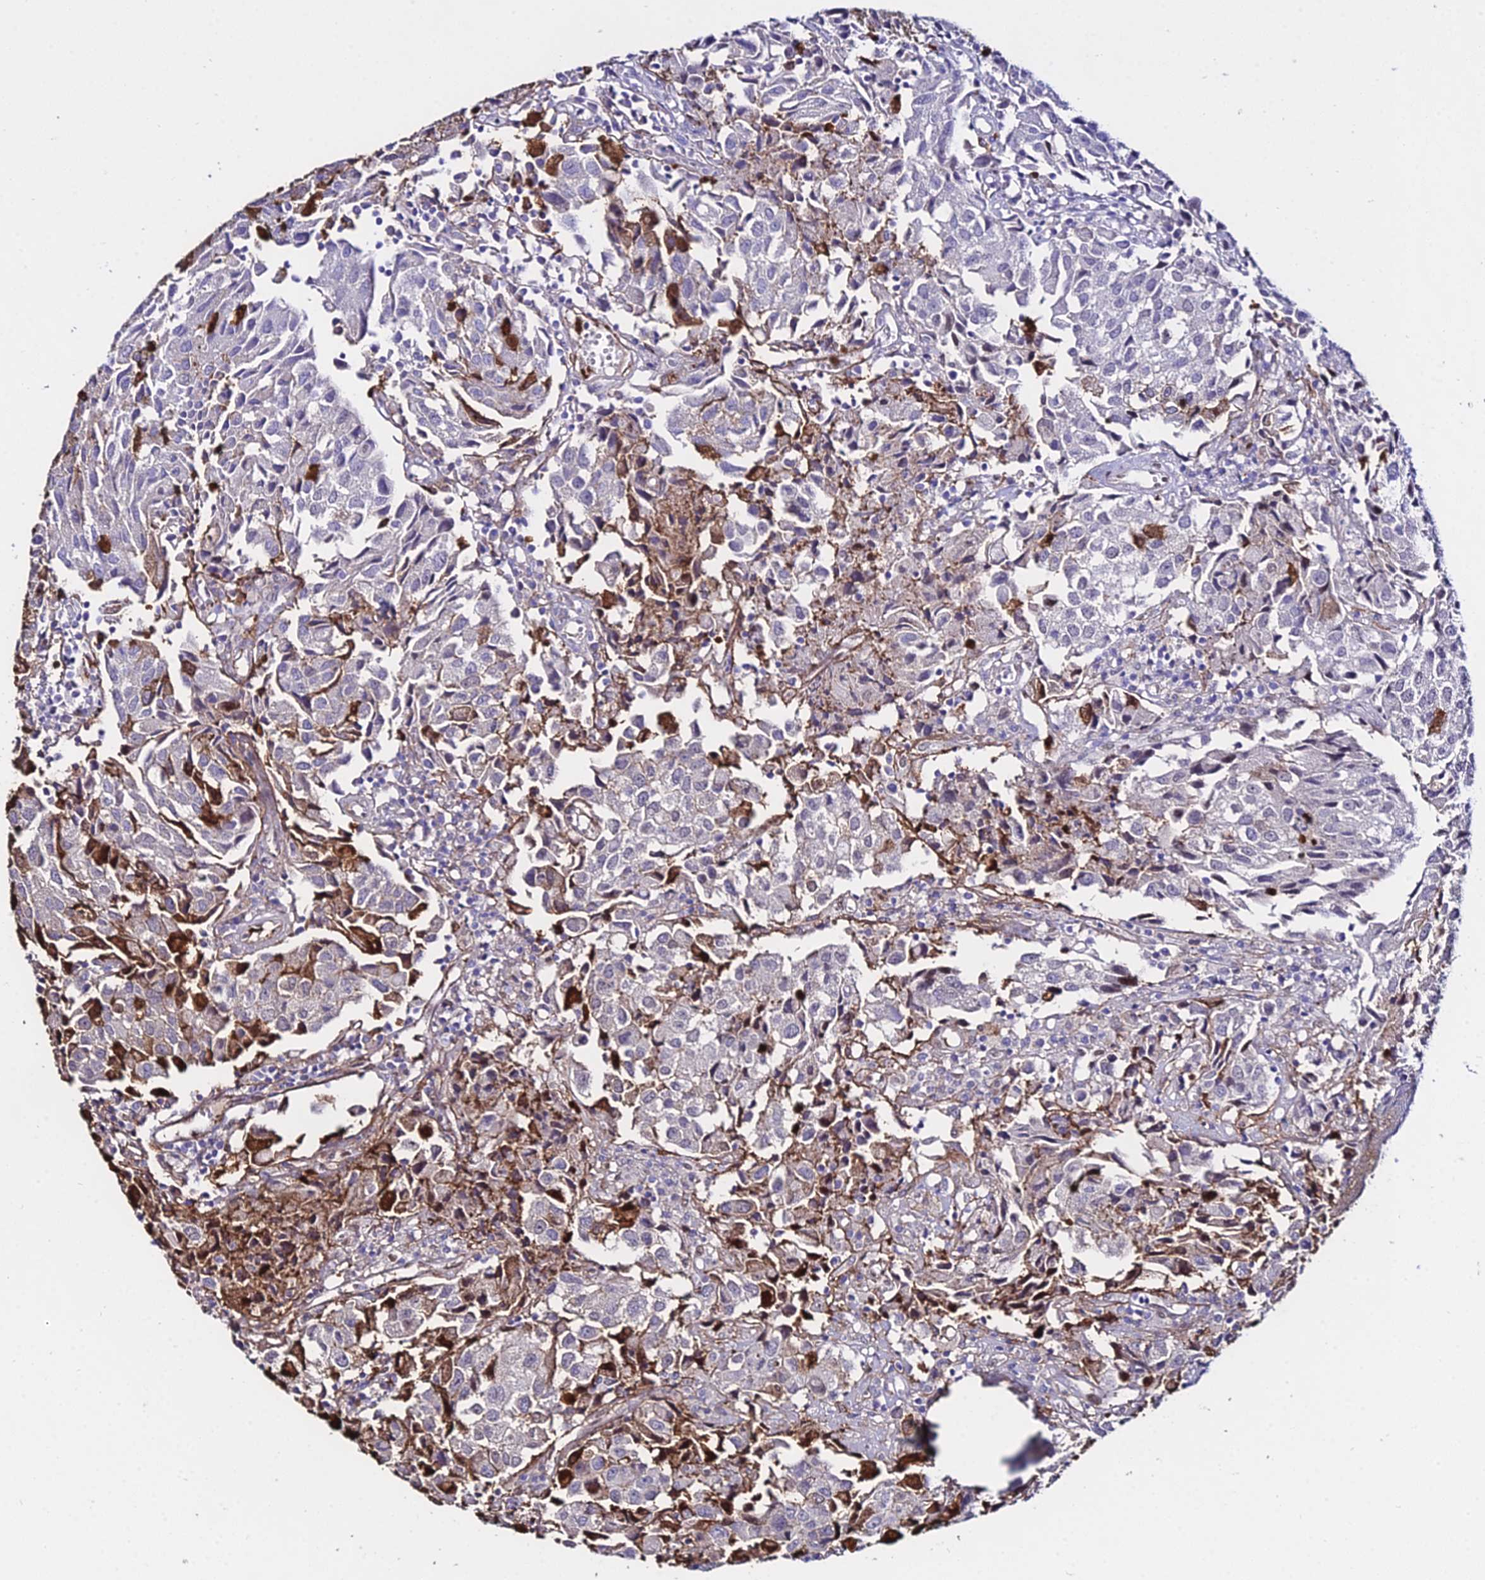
{"staining": {"intensity": "negative", "quantity": "none", "location": "none"}, "tissue": "urothelial cancer", "cell_type": "Tumor cells", "image_type": "cancer", "snomed": [{"axis": "morphology", "description": "Urothelial carcinoma, High grade"}, {"axis": "topography", "description": "Urinary bladder"}], "caption": "The image demonstrates no staining of tumor cells in urothelial cancer. (Brightfield microscopy of DAB IHC at high magnification).", "gene": "MCM10", "patient": {"sex": "female", "age": 75}}